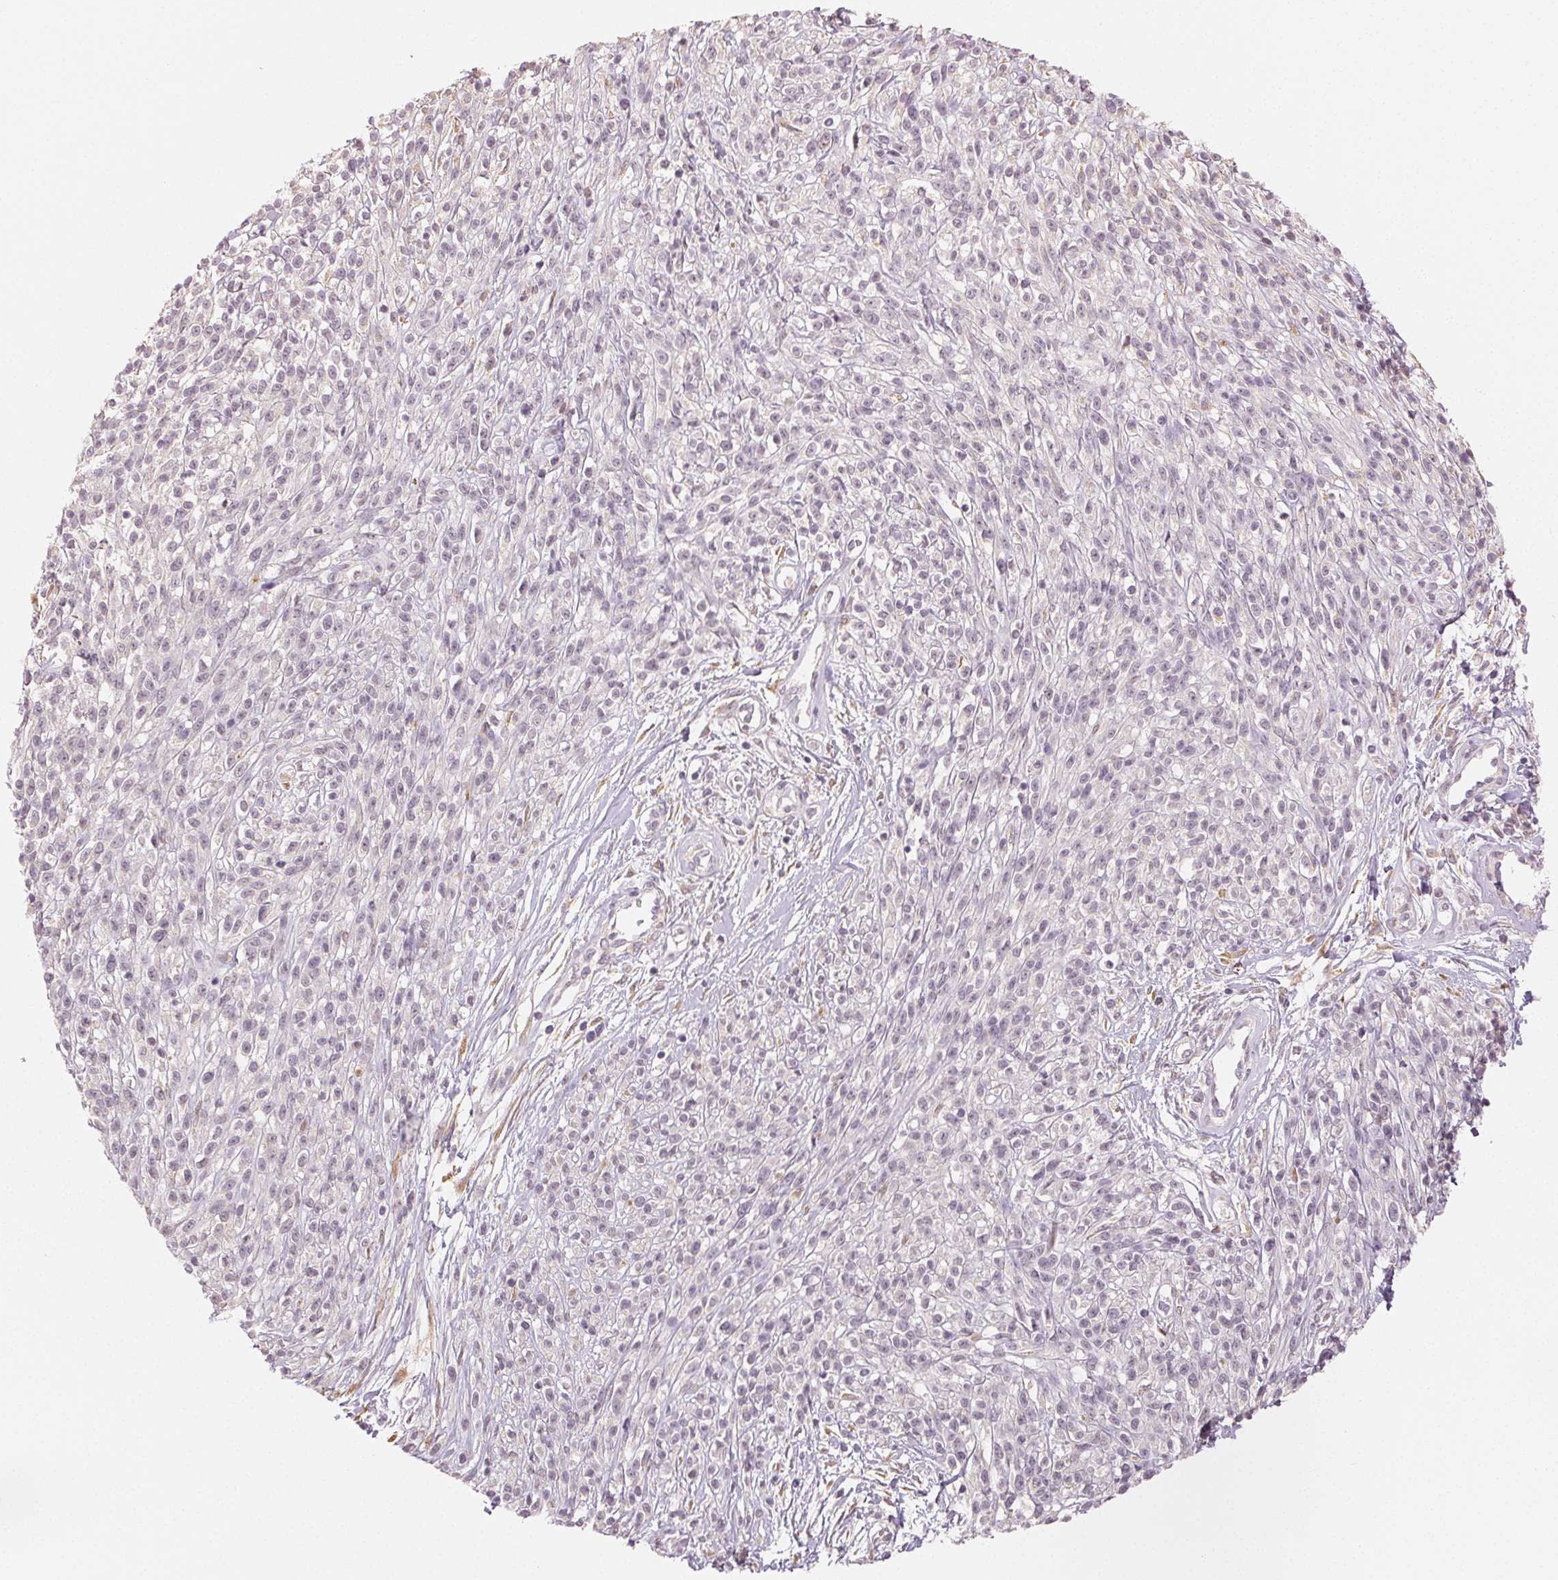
{"staining": {"intensity": "negative", "quantity": "none", "location": "none"}, "tissue": "melanoma", "cell_type": "Tumor cells", "image_type": "cancer", "snomed": [{"axis": "morphology", "description": "Malignant melanoma, NOS"}, {"axis": "topography", "description": "Skin"}, {"axis": "topography", "description": "Skin of trunk"}], "caption": "Immunohistochemistry micrograph of human melanoma stained for a protein (brown), which displays no positivity in tumor cells. (Brightfield microscopy of DAB (3,3'-diaminobenzidine) IHC at high magnification).", "gene": "MAP1LC3A", "patient": {"sex": "male", "age": 74}}